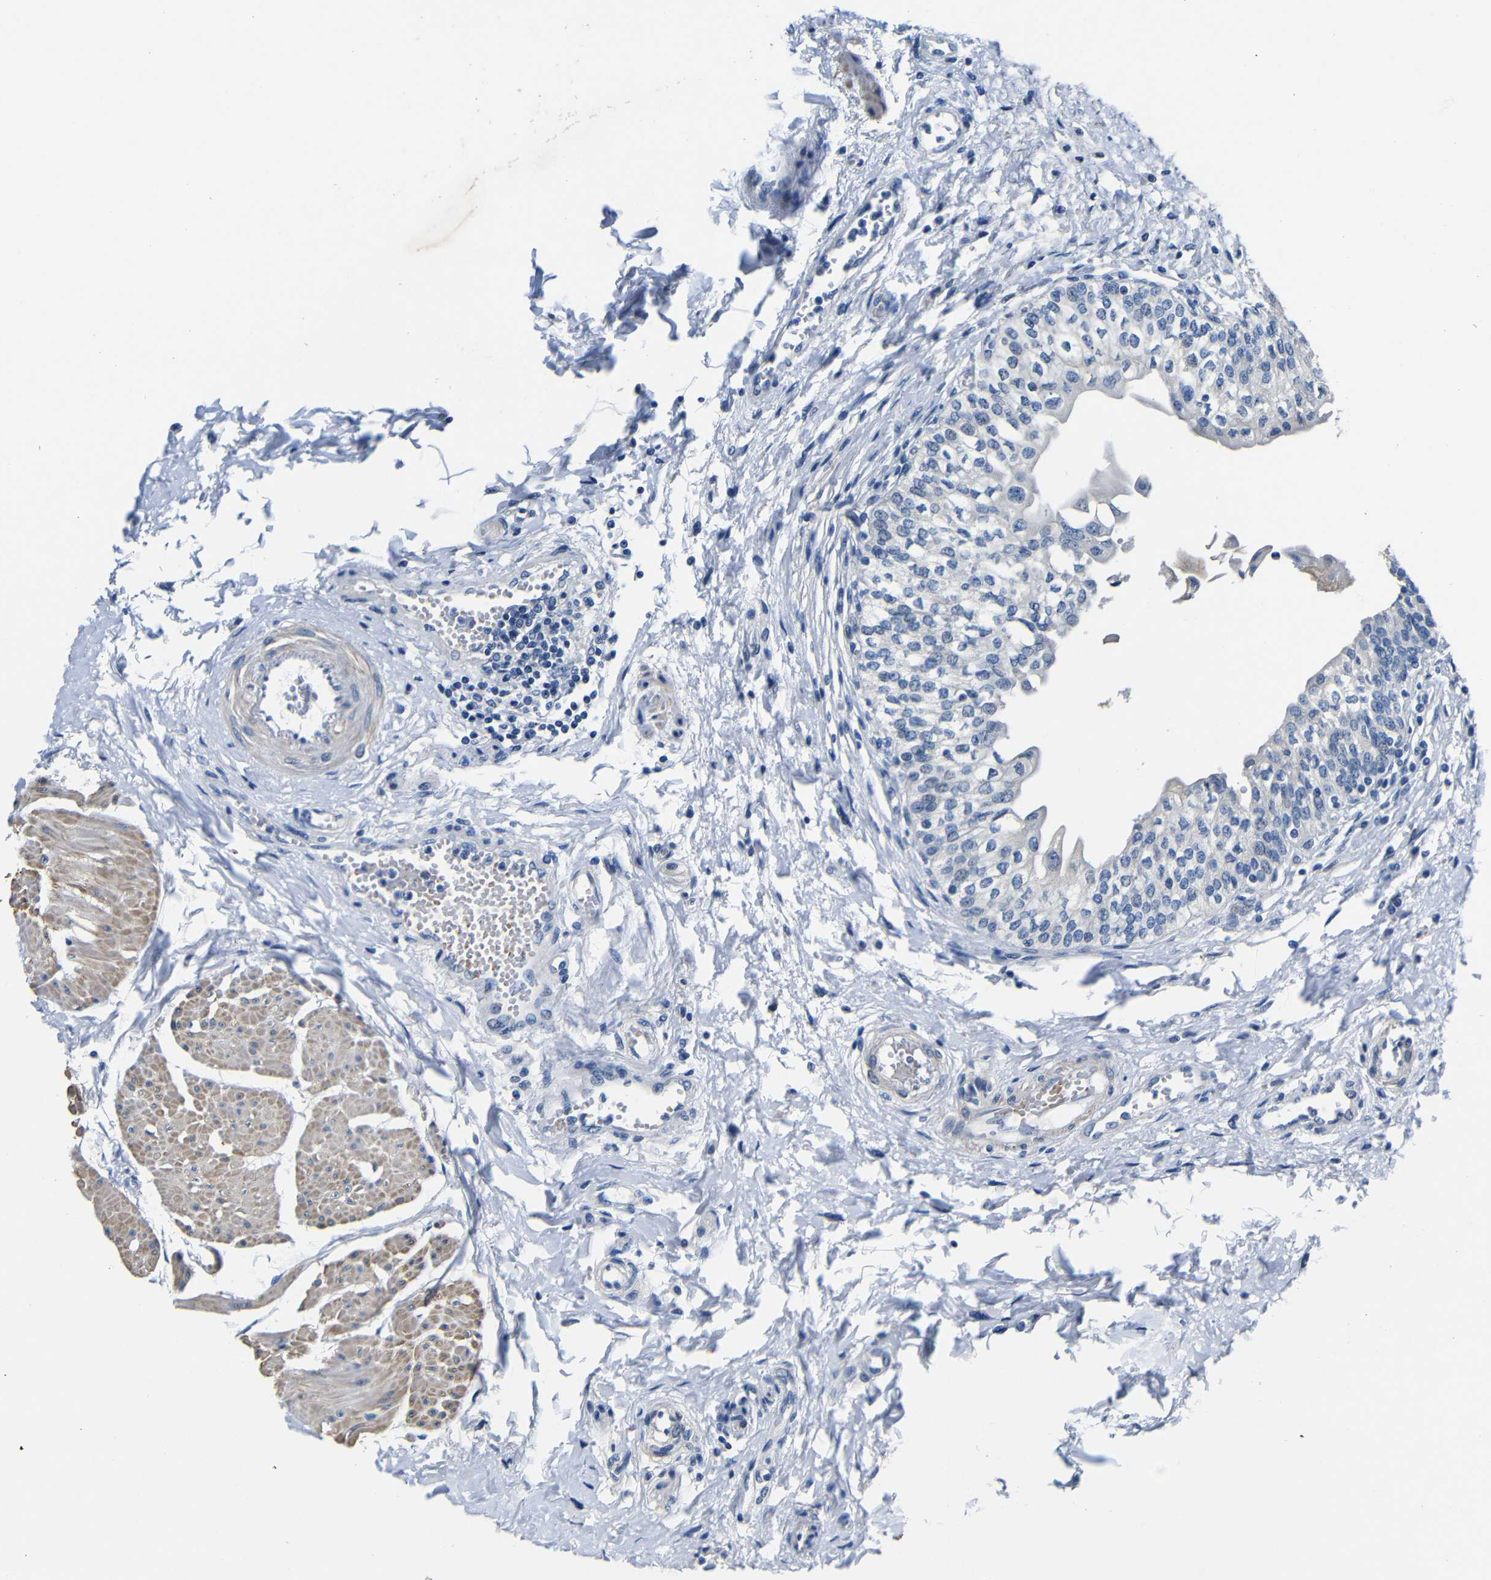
{"staining": {"intensity": "moderate", "quantity": "<25%", "location": "cytoplasmic/membranous"}, "tissue": "urinary bladder", "cell_type": "Urothelial cells", "image_type": "normal", "snomed": [{"axis": "morphology", "description": "Normal tissue, NOS"}, {"axis": "topography", "description": "Urinary bladder"}], "caption": "Brown immunohistochemical staining in normal human urinary bladder demonstrates moderate cytoplasmic/membranous positivity in about <25% of urothelial cells. (DAB (3,3'-diaminobenzidine) IHC, brown staining for protein, blue staining for nuclei).", "gene": "TNFAIP1", "patient": {"sex": "male", "age": 55}}